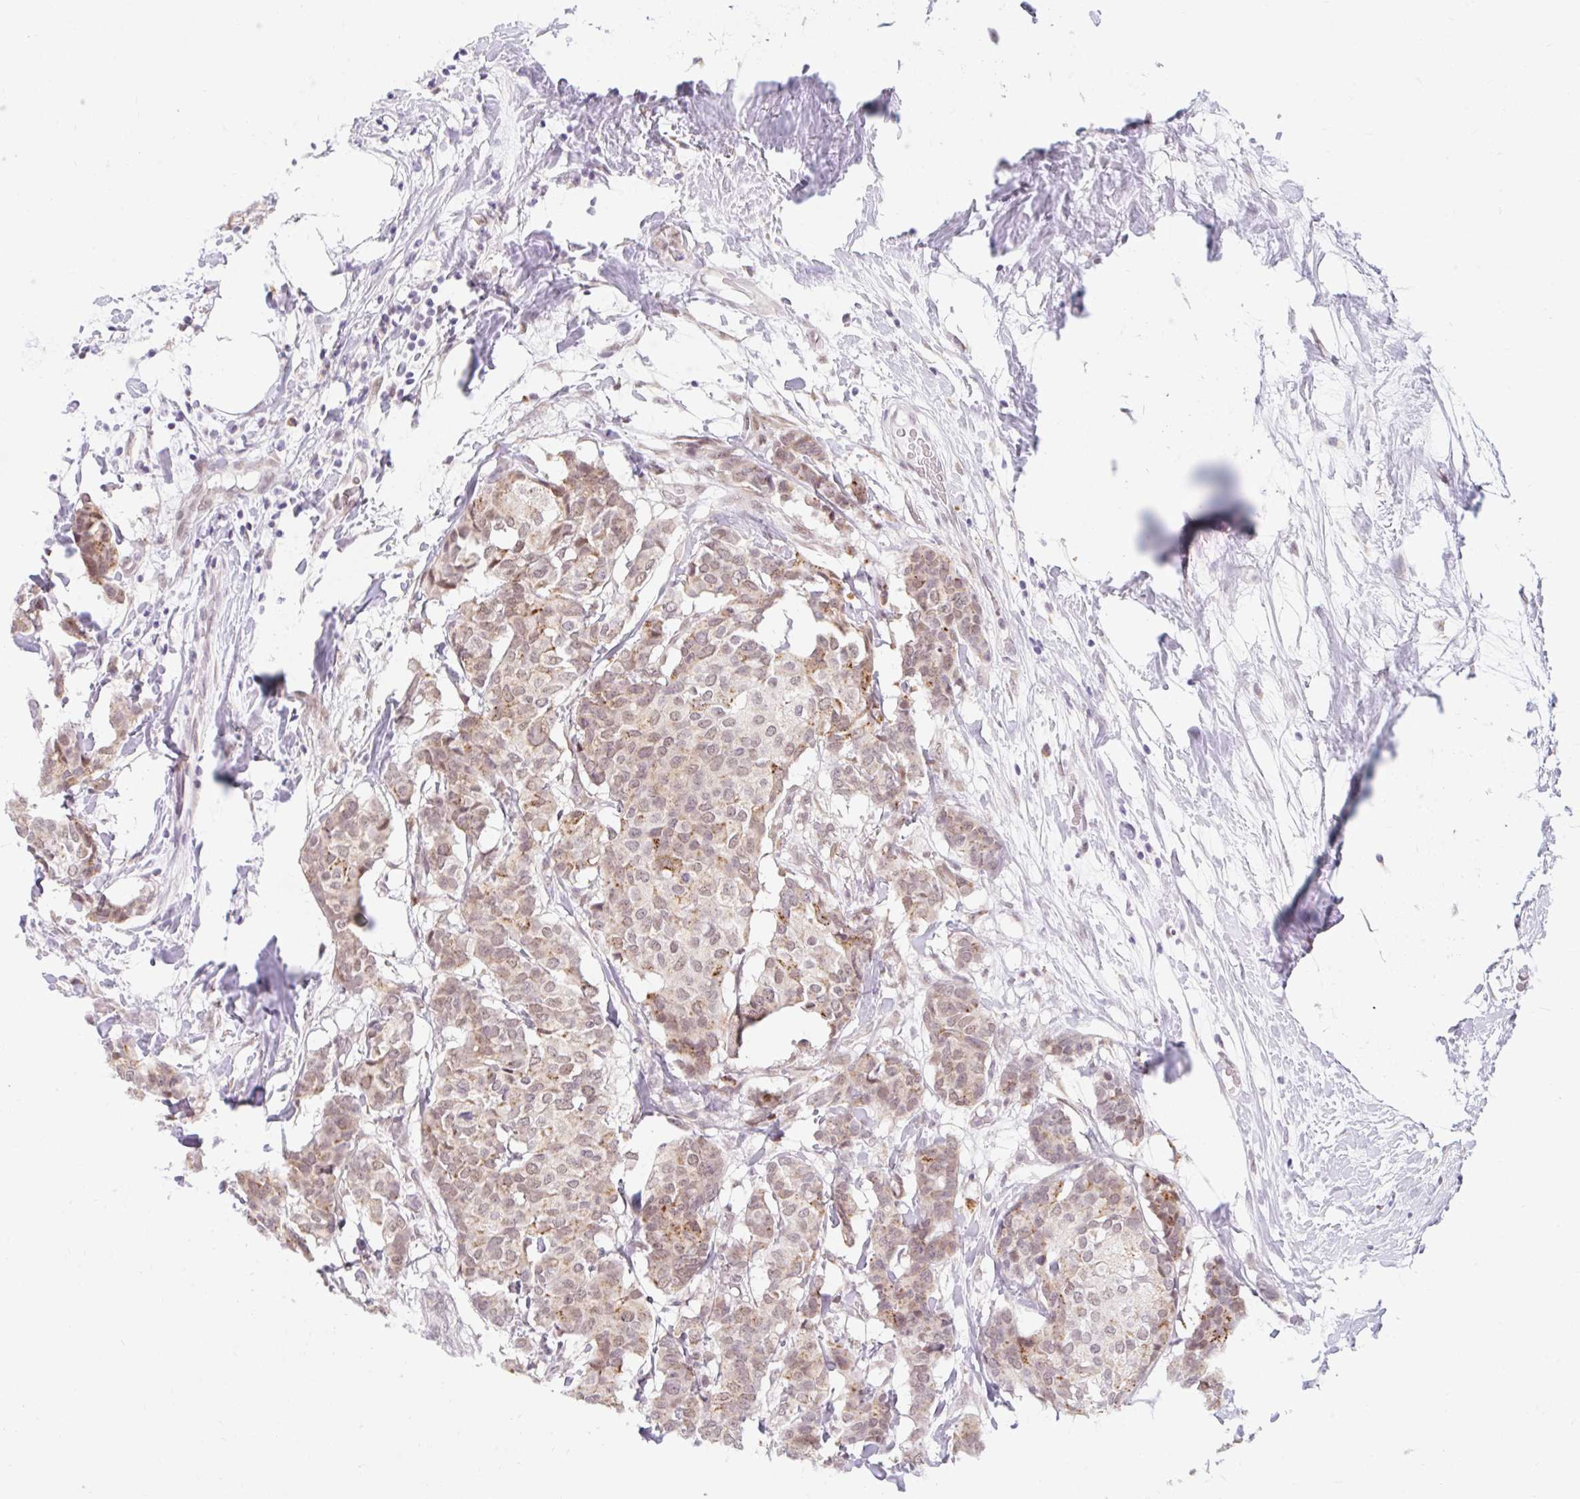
{"staining": {"intensity": "weak", "quantity": ">75%", "location": "cytoplasmic/membranous"}, "tissue": "breast cancer", "cell_type": "Tumor cells", "image_type": "cancer", "snomed": [{"axis": "morphology", "description": "Duct carcinoma"}, {"axis": "topography", "description": "Breast"}], "caption": "Tumor cells show low levels of weak cytoplasmic/membranous positivity in about >75% of cells in breast cancer.", "gene": "SRSF10", "patient": {"sex": "female", "age": 75}}